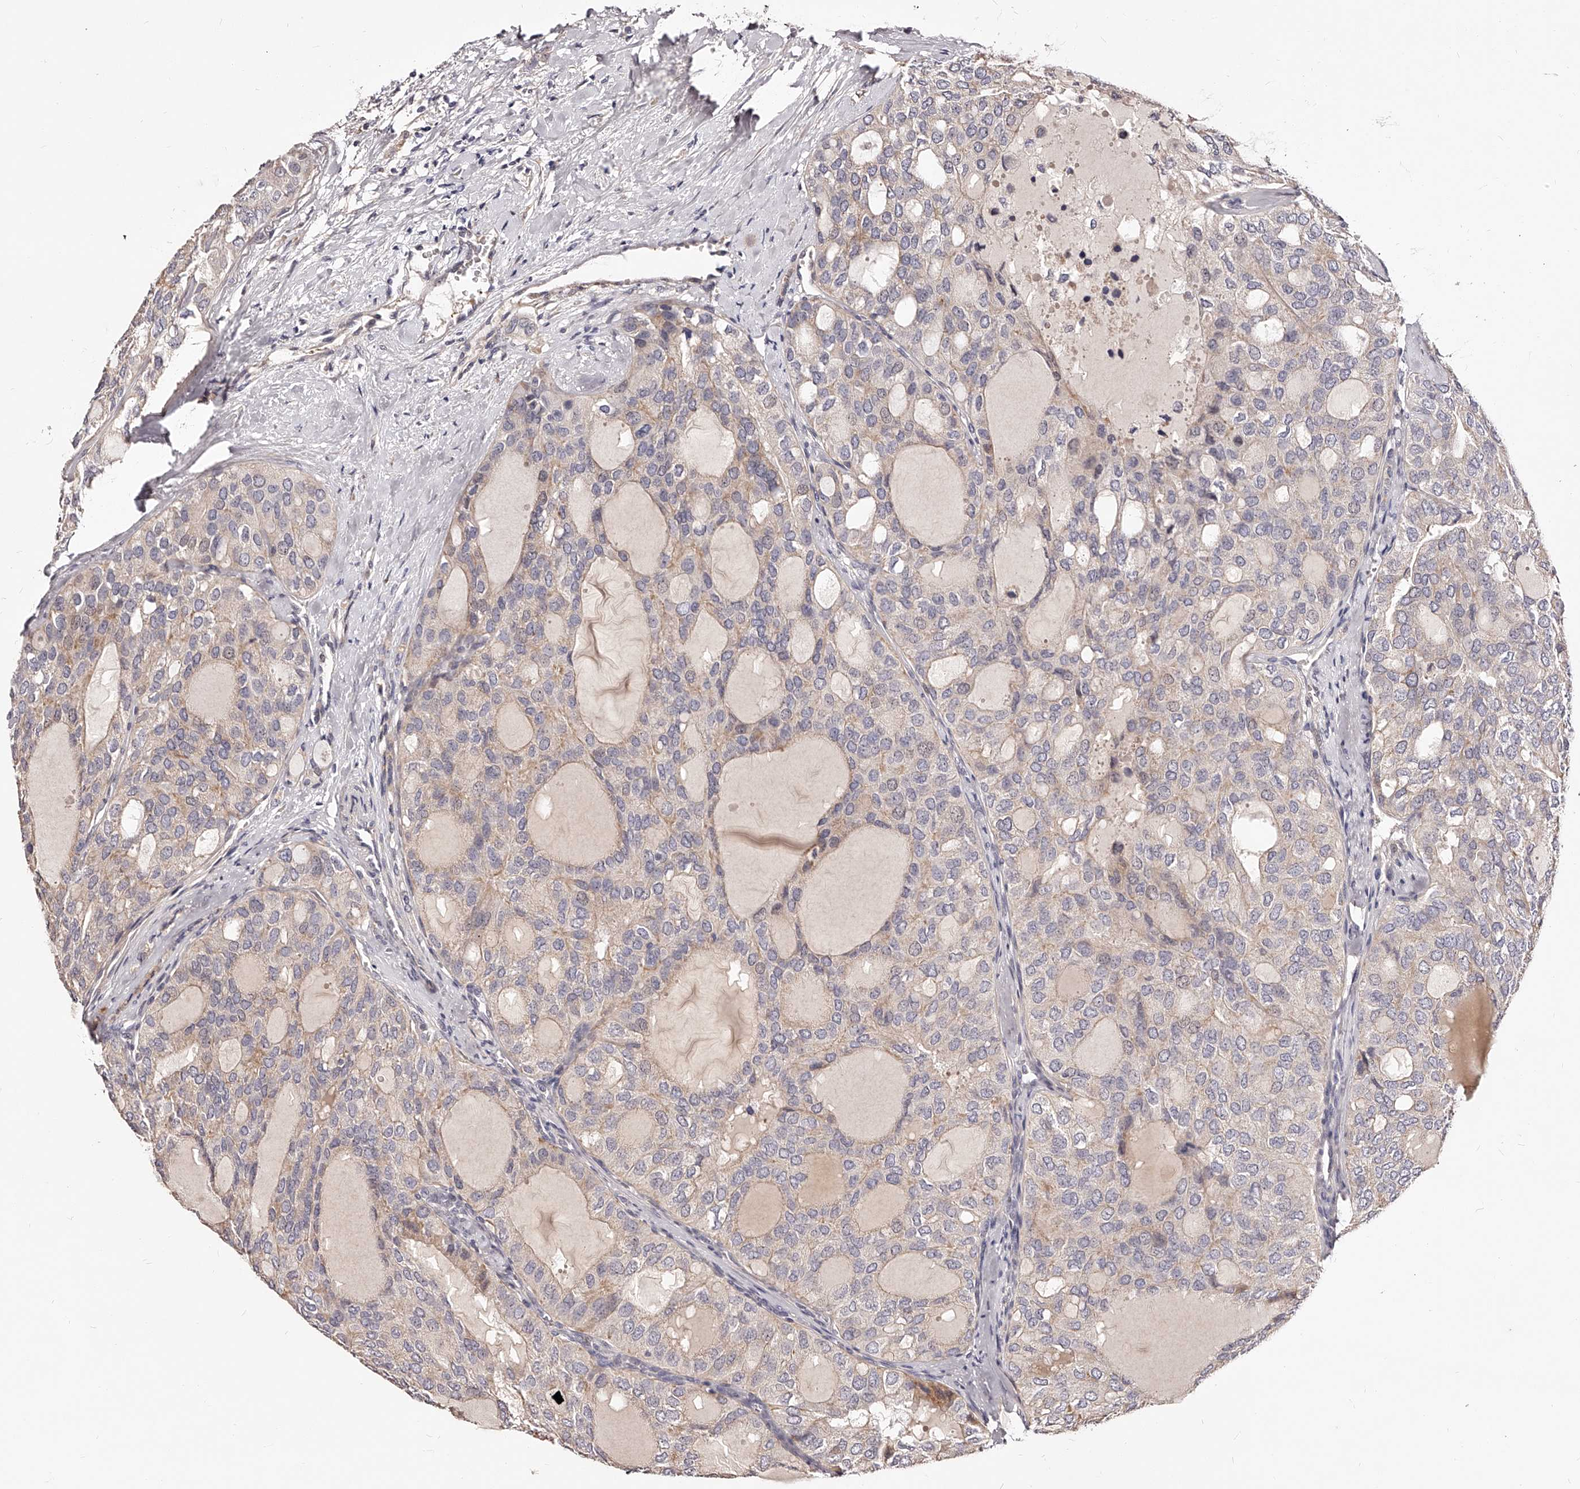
{"staining": {"intensity": "weak", "quantity": "<25%", "location": "cytoplasmic/membranous"}, "tissue": "thyroid cancer", "cell_type": "Tumor cells", "image_type": "cancer", "snomed": [{"axis": "morphology", "description": "Follicular adenoma carcinoma, NOS"}, {"axis": "topography", "description": "Thyroid gland"}], "caption": "Immunohistochemistry (IHC) photomicrograph of neoplastic tissue: follicular adenoma carcinoma (thyroid) stained with DAB (3,3'-diaminobenzidine) reveals no significant protein expression in tumor cells. (DAB immunohistochemistry visualized using brightfield microscopy, high magnification).", "gene": "ZNF502", "patient": {"sex": "male", "age": 75}}